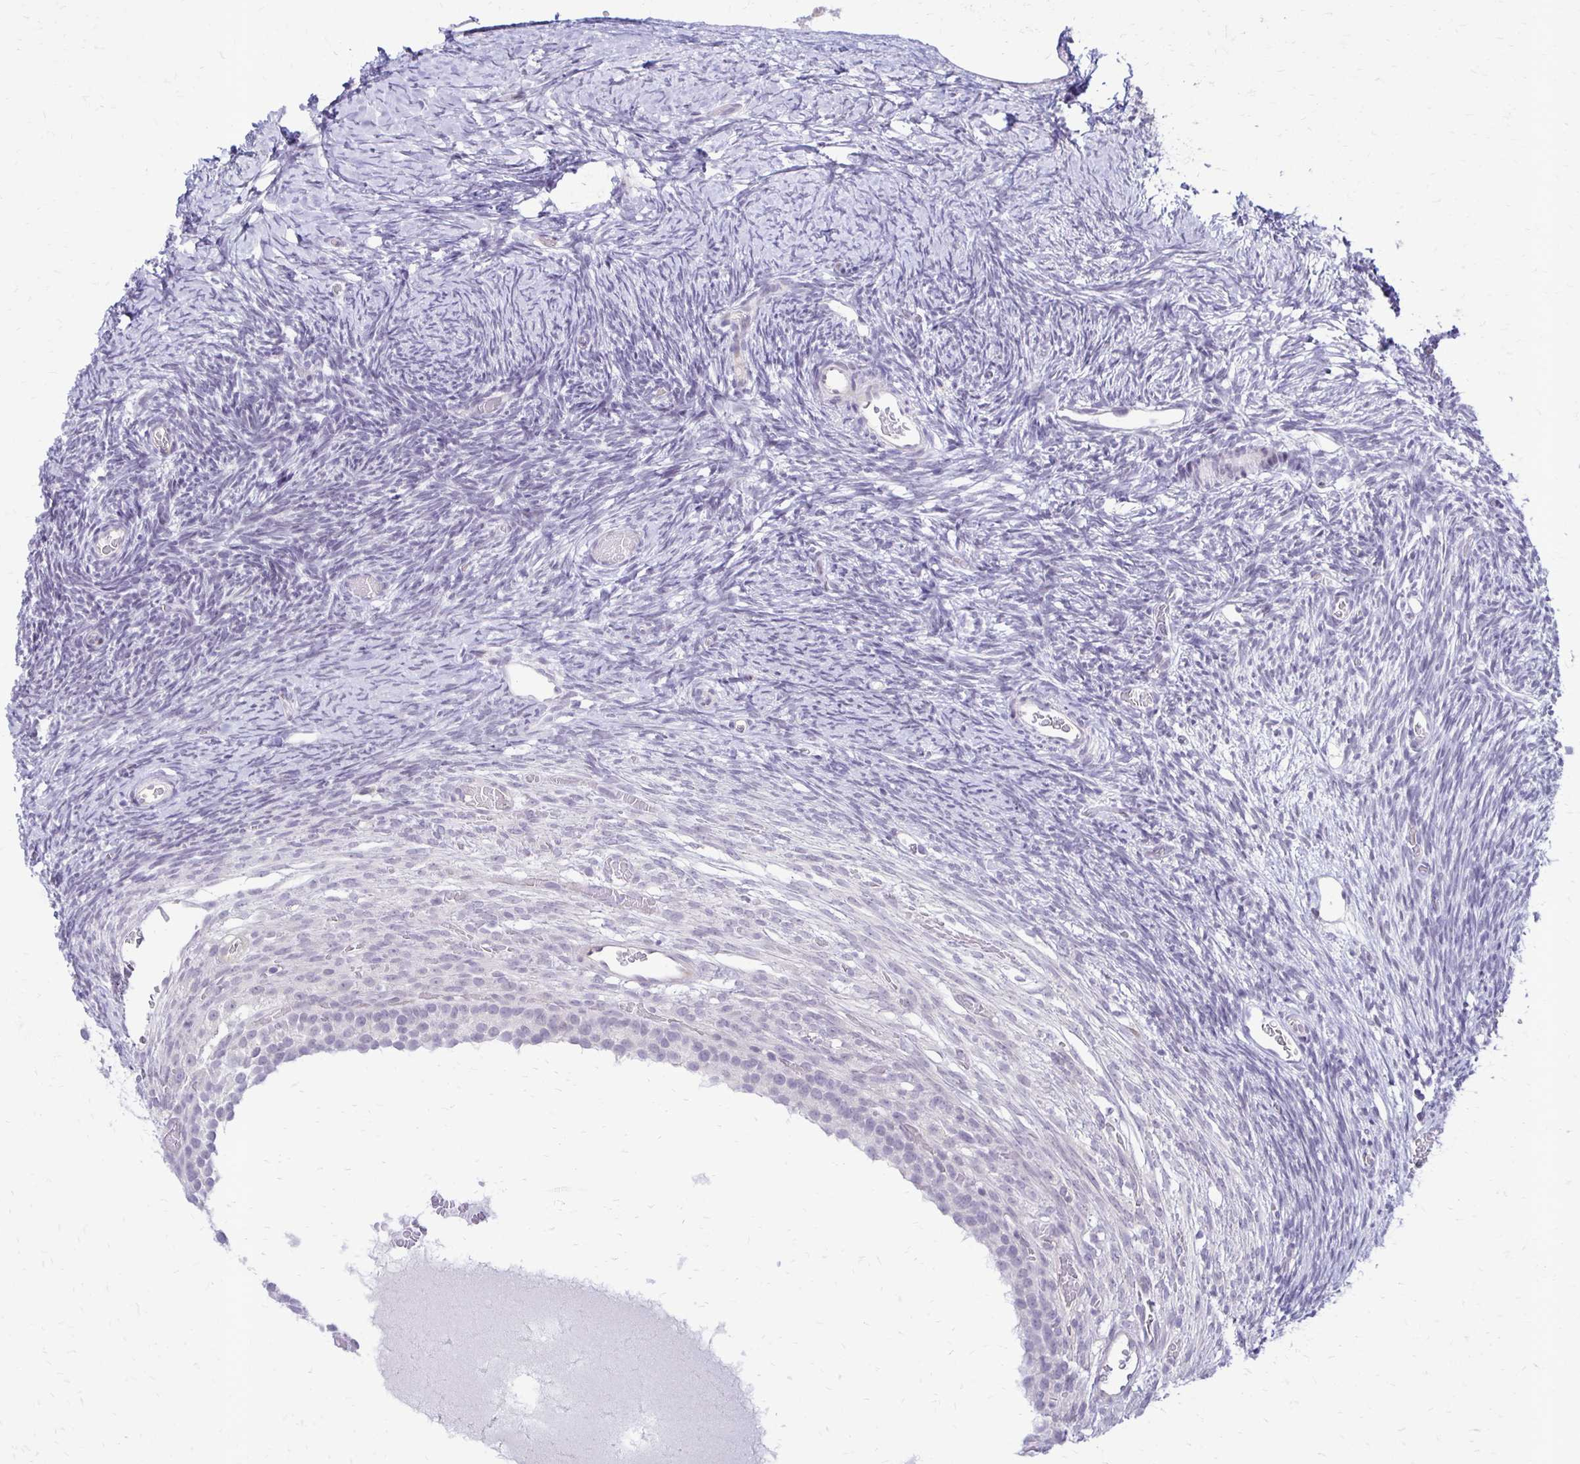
{"staining": {"intensity": "negative", "quantity": "none", "location": "none"}, "tissue": "ovary", "cell_type": "Ovarian stroma cells", "image_type": "normal", "snomed": [{"axis": "morphology", "description": "Normal tissue, NOS"}, {"axis": "topography", "description": "Ovary"}], "caption": "The image displays no significant positivity in ovarian stroma cells of ovary. The staining was performed using DAB (3,3'-diaminobenzidine) to visualize the protein expression in brown, while the nuclei were stained in blue with hematoxylin (Magnification: 20x).", "gene": "EPYC", "patient": {"sex": "female", "age": 39}}